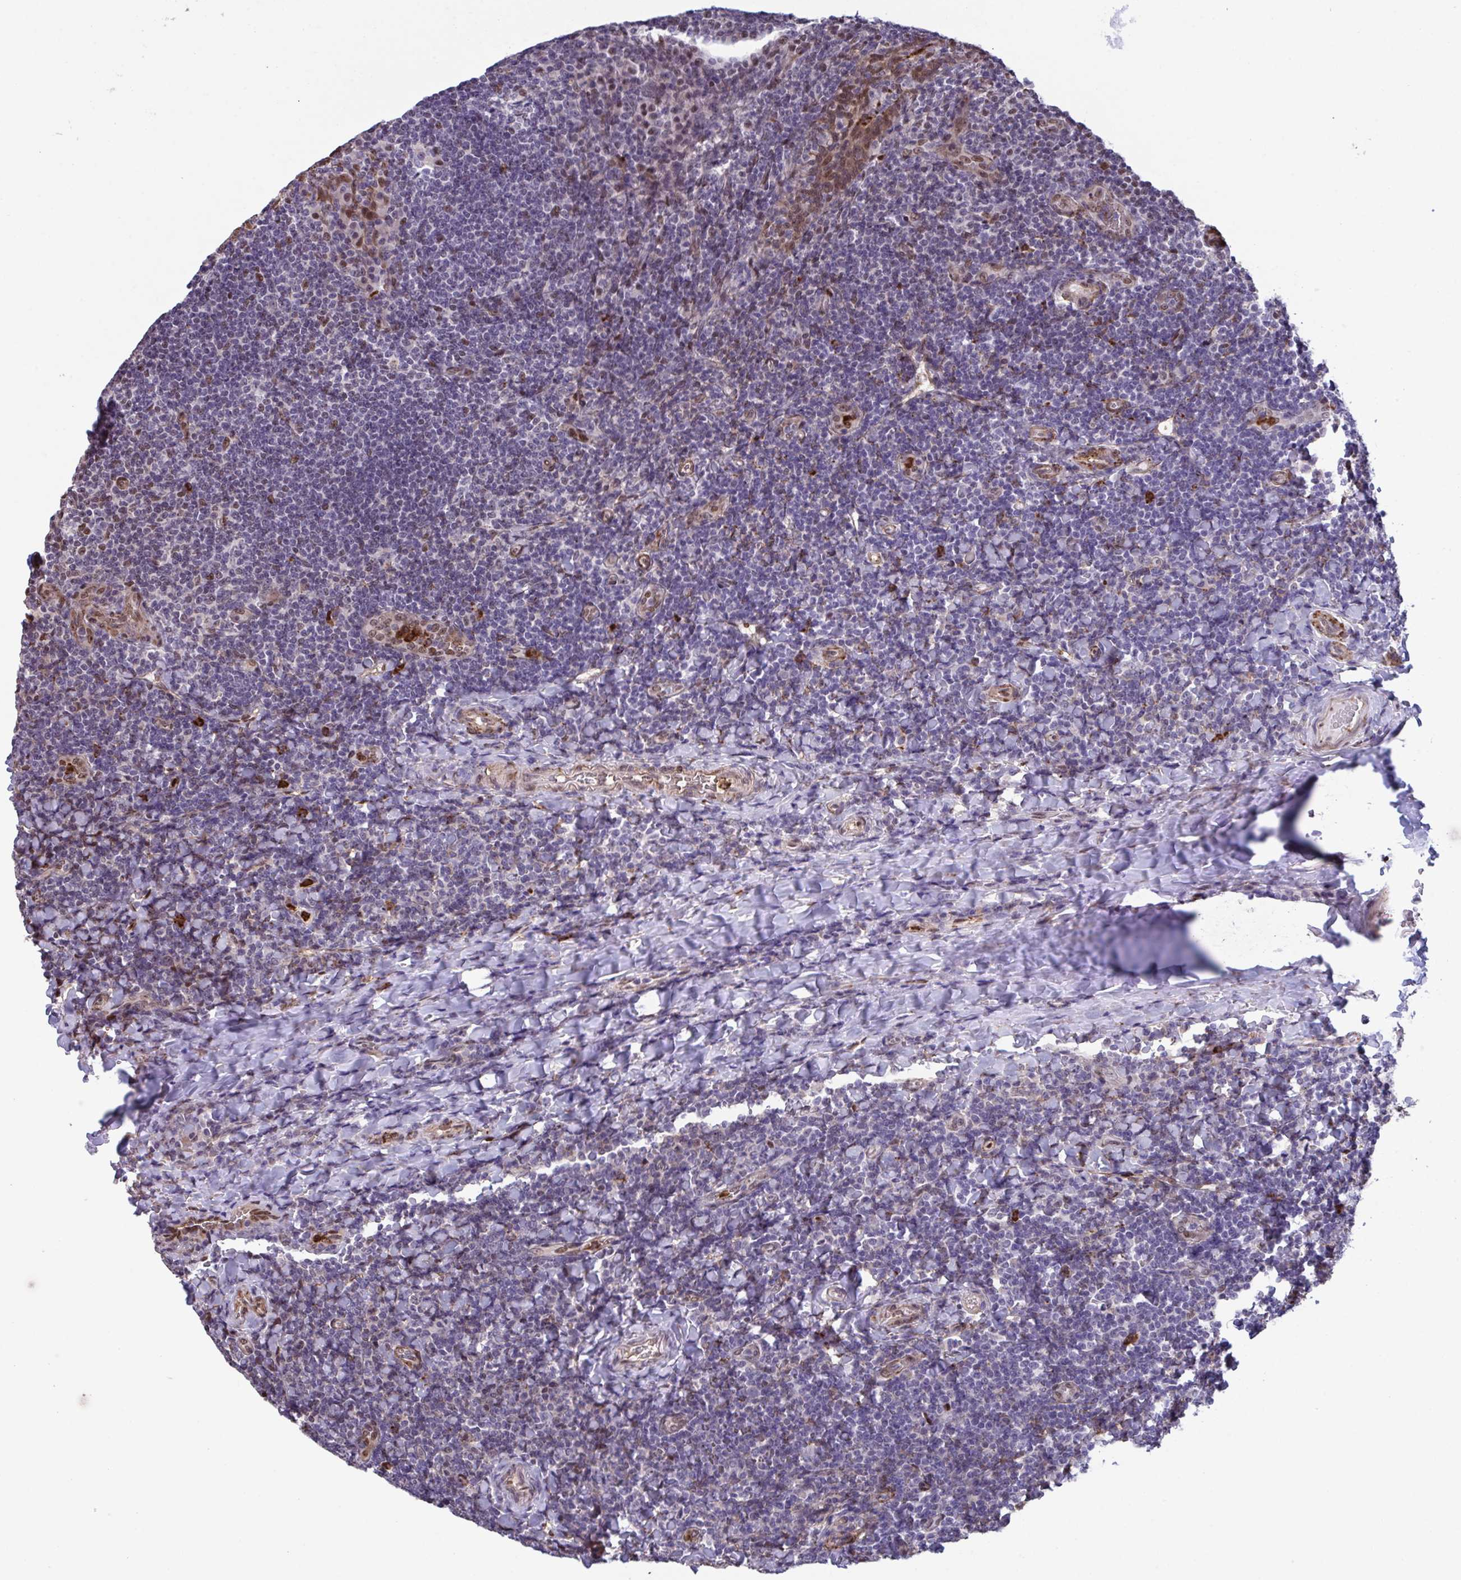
{"staining": {"intensity": "moderate", "quantity": "<25%", "location": "cytoplasmic/membranous,nuclear"}, "tissue": "tonsil", "cell_type": "Germinal center cells", "image_type": "normal", "snomed": [{"axis": "morphology", "description": "Normal tissue, NOS"}, {"axis": "topography", "description": "Tonsil"}], "caption": "Brown immunohistochemical staining in benign human tonsil exhibits moderate cytoplasmic/membranous,nuclear staining in about <25% of germinal center cells. (brown staining indicates protein expression, while blue staining denotes nuclei).", "gene": "PELI1", "patient": {"sex": "male", "age": 17}}